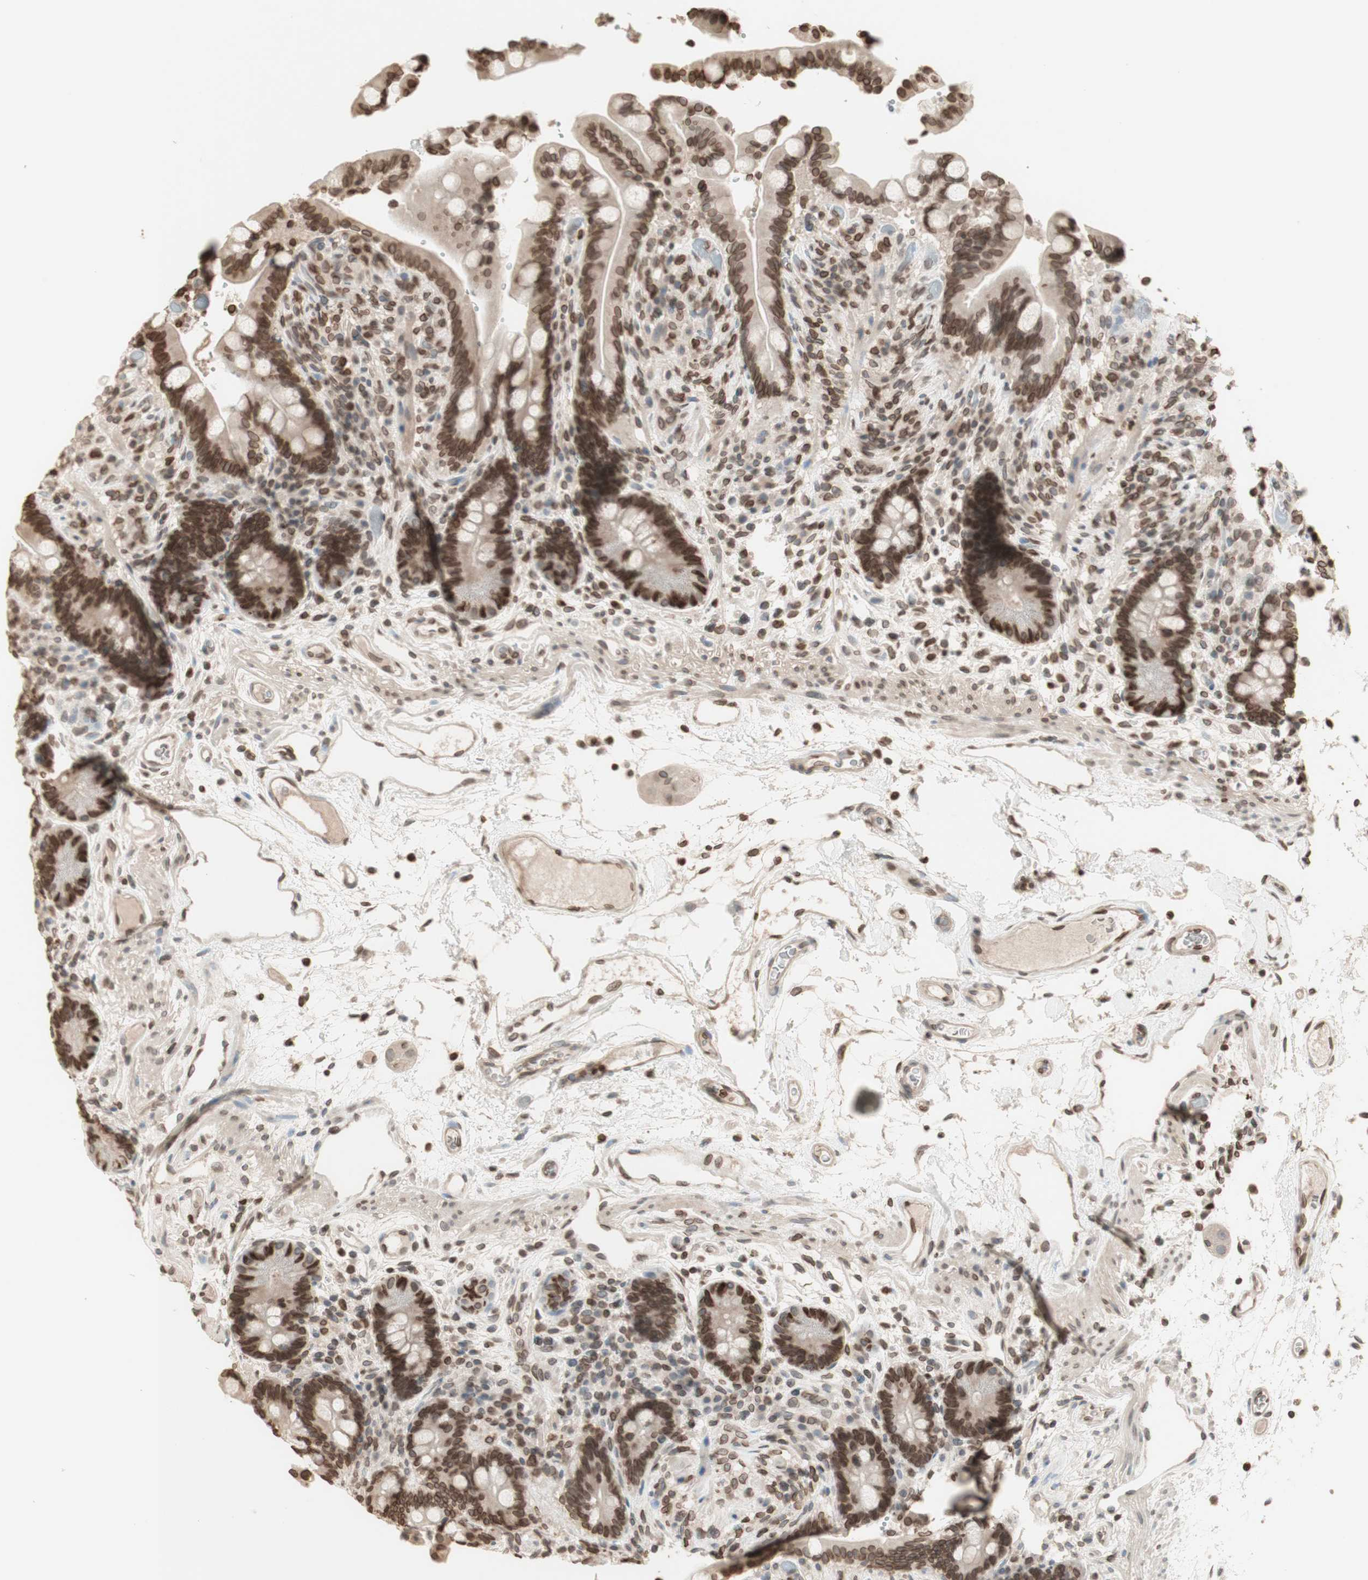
{"staining": {"intensity": "moderate", "quantity": ">75%", "location": "nuclear"}, "tissue": "colon", "cell_type": "Endothelial cells", "image_type": "normal", "snomed": [{"axis": "morphology", "description": "Normal tissue, NOS"}, {"axis": "topography", "description": "Colon"}], "caption": "Protein staining of benign colon displays moderate nuclear staining in approximately >75% of endothelial cells.", "gene": "TMPO", "patient": {"sex": "male", "age": 73}}